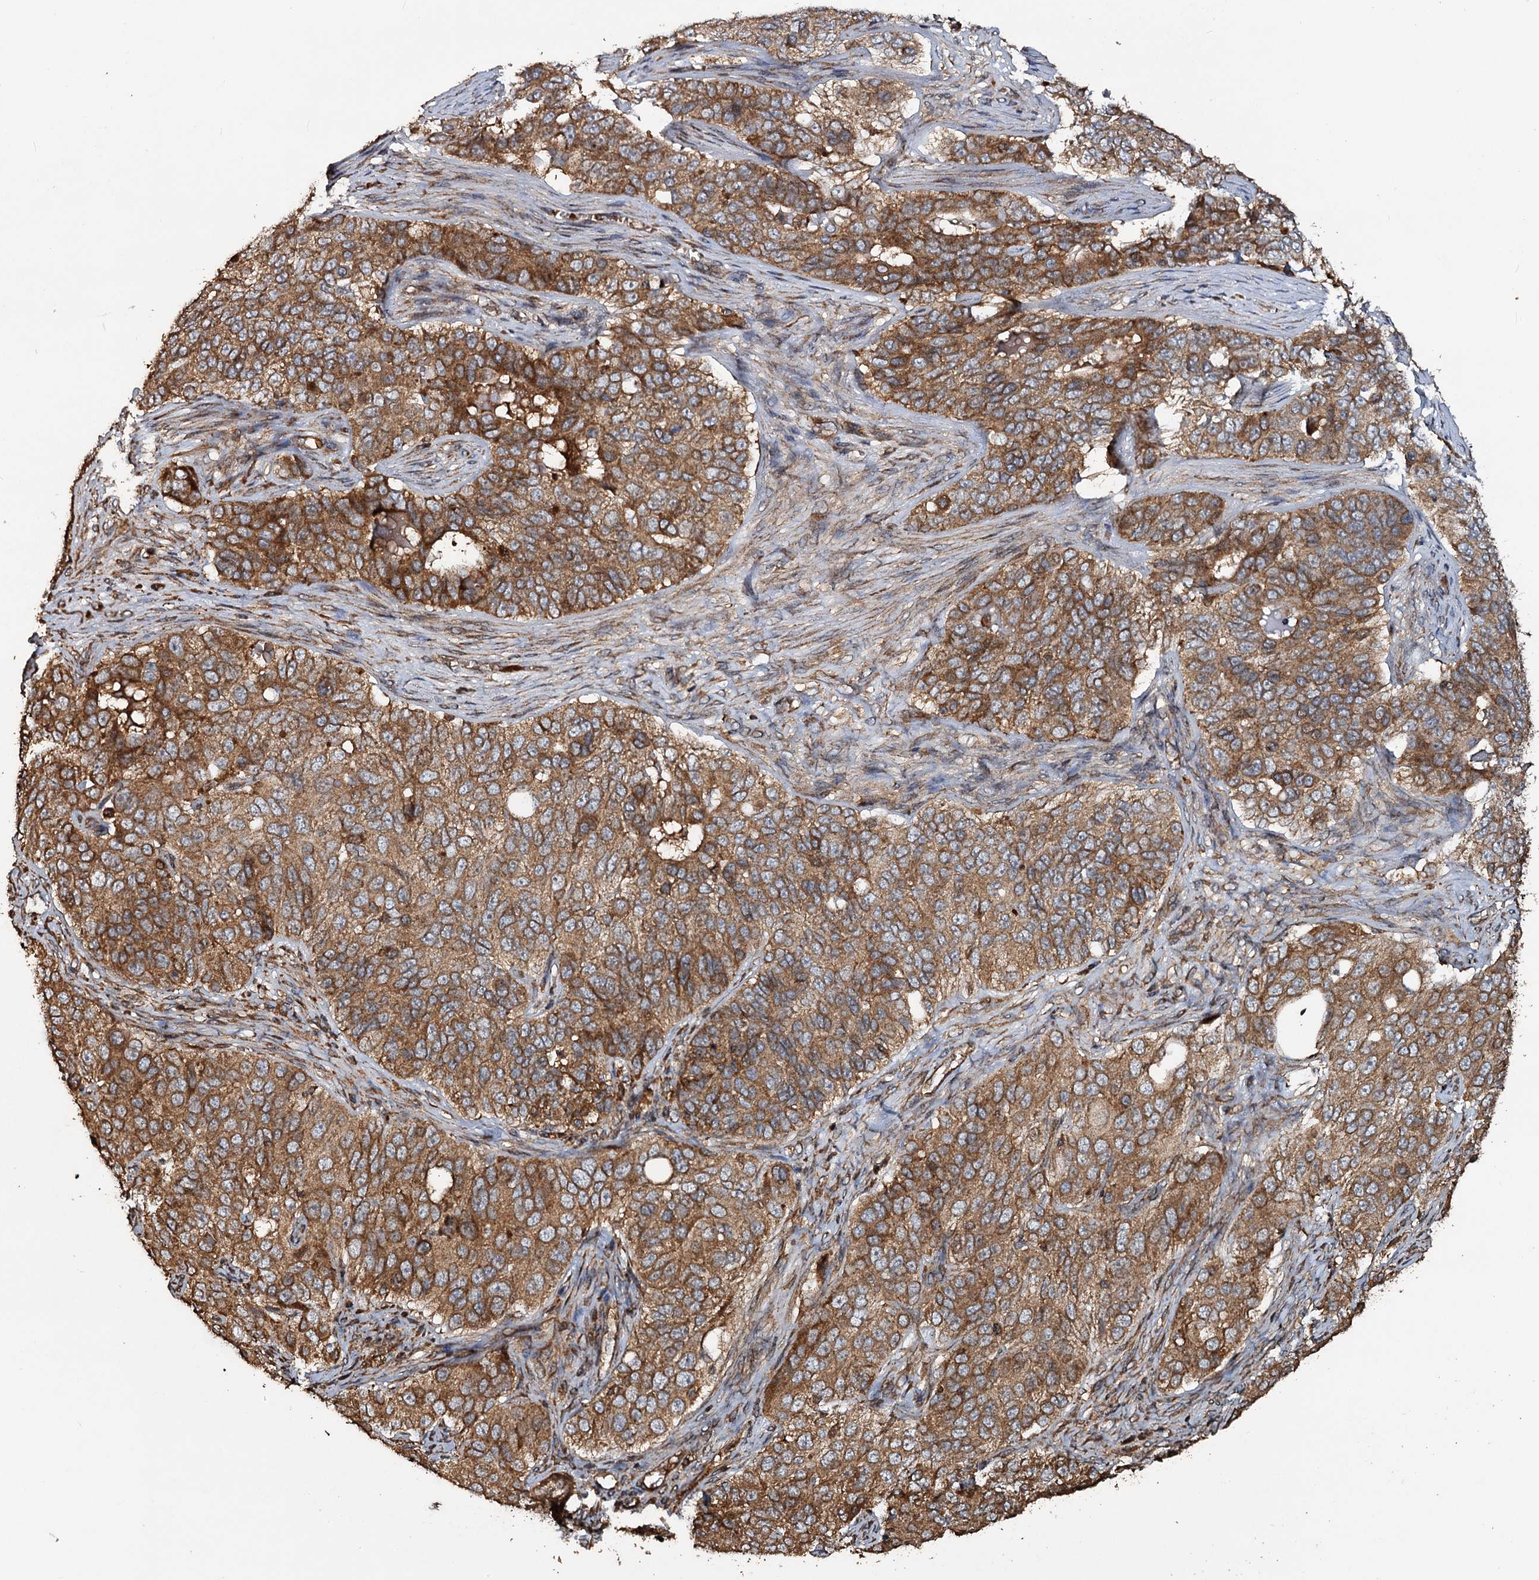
{"staining": {"intensity": "moderate", "quantity": ">75%", "location": "cytoplasmic/membranous"}, "tissue": "ovarian cancer", "cell_type": "Tumor cells", "image_type": "cancer", "snomed": [{"axis": "morphology", "description": "Carcinoma, endometroid"}, {"axis": "topography", "description": "Ovary"}], "caption": "Immunohistochemical staining of ovarian endometroid carcinoma exhibits moderate cytoplasmic/membranous protein staining in approximately >75% of tumor cells. (DAB (3,3'-diaminobenzidine) = brown stain, brightfield microscopy at high magnification).", "gene": "NOTCH2NLA", "patient": {"sex": "female", "age": 51}}